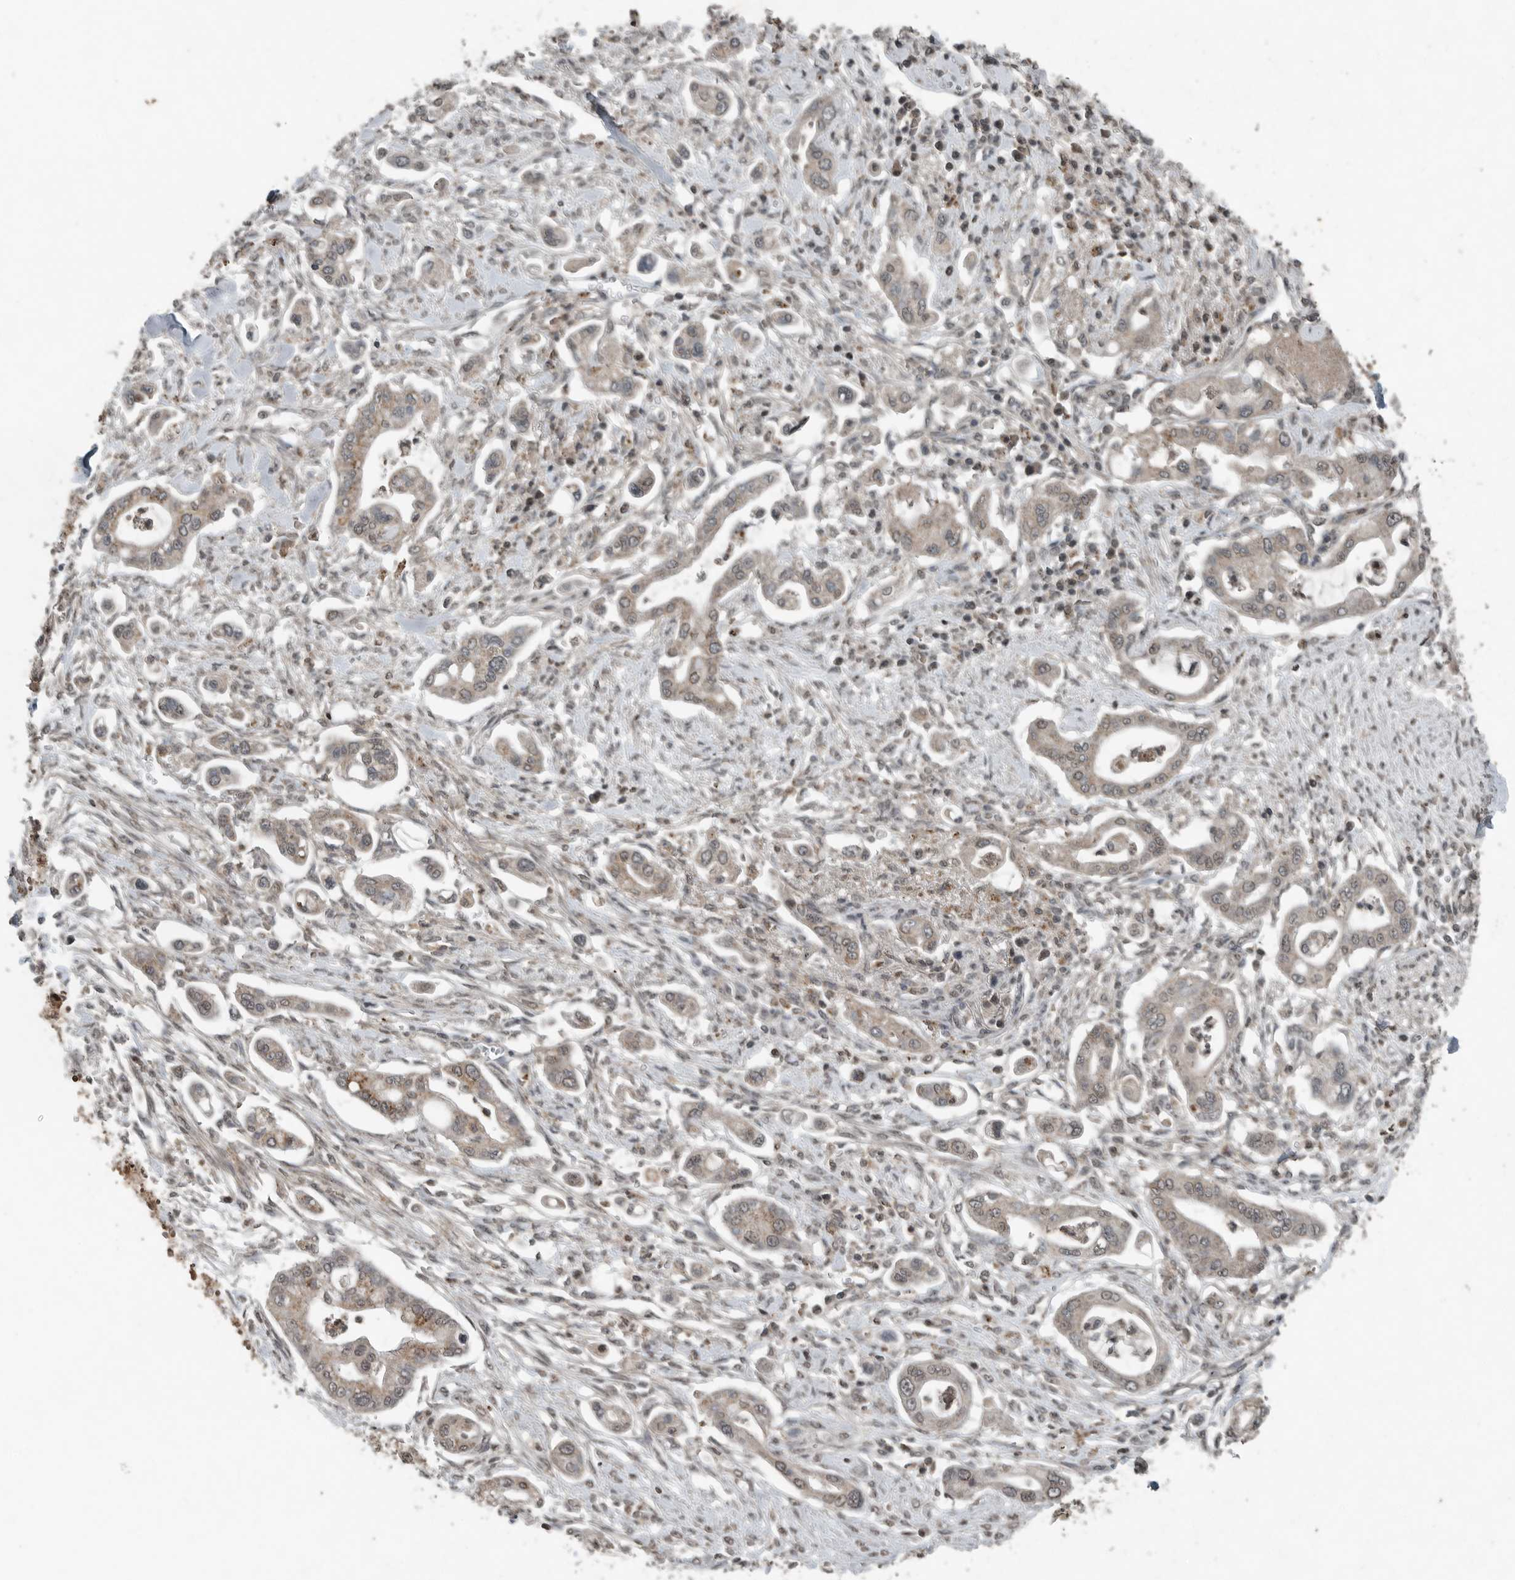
{"staining": {"intensity": "weak", "quantity": "25%-75%", "location": "cytoplasmic/membranous"}, "tissue": "pancreatic cancer", "cell_type": "Tumor cells", "image_type": "cancer", "snomed": [{"axis": "morphology", "description": "Adenocarcinoma, NOS"}, {"axis": "topography", "description": "Pancreas"}], "caption": "Human pancreatic cancer (adenocarcinoma) stained for a protein (brown) exhibits weak cytoplasmic/membranous positive staining in approximately 25%-75% of tumor cells.", "gene": "IL6ST", "patient": {"sex": "male", "age": 68}}